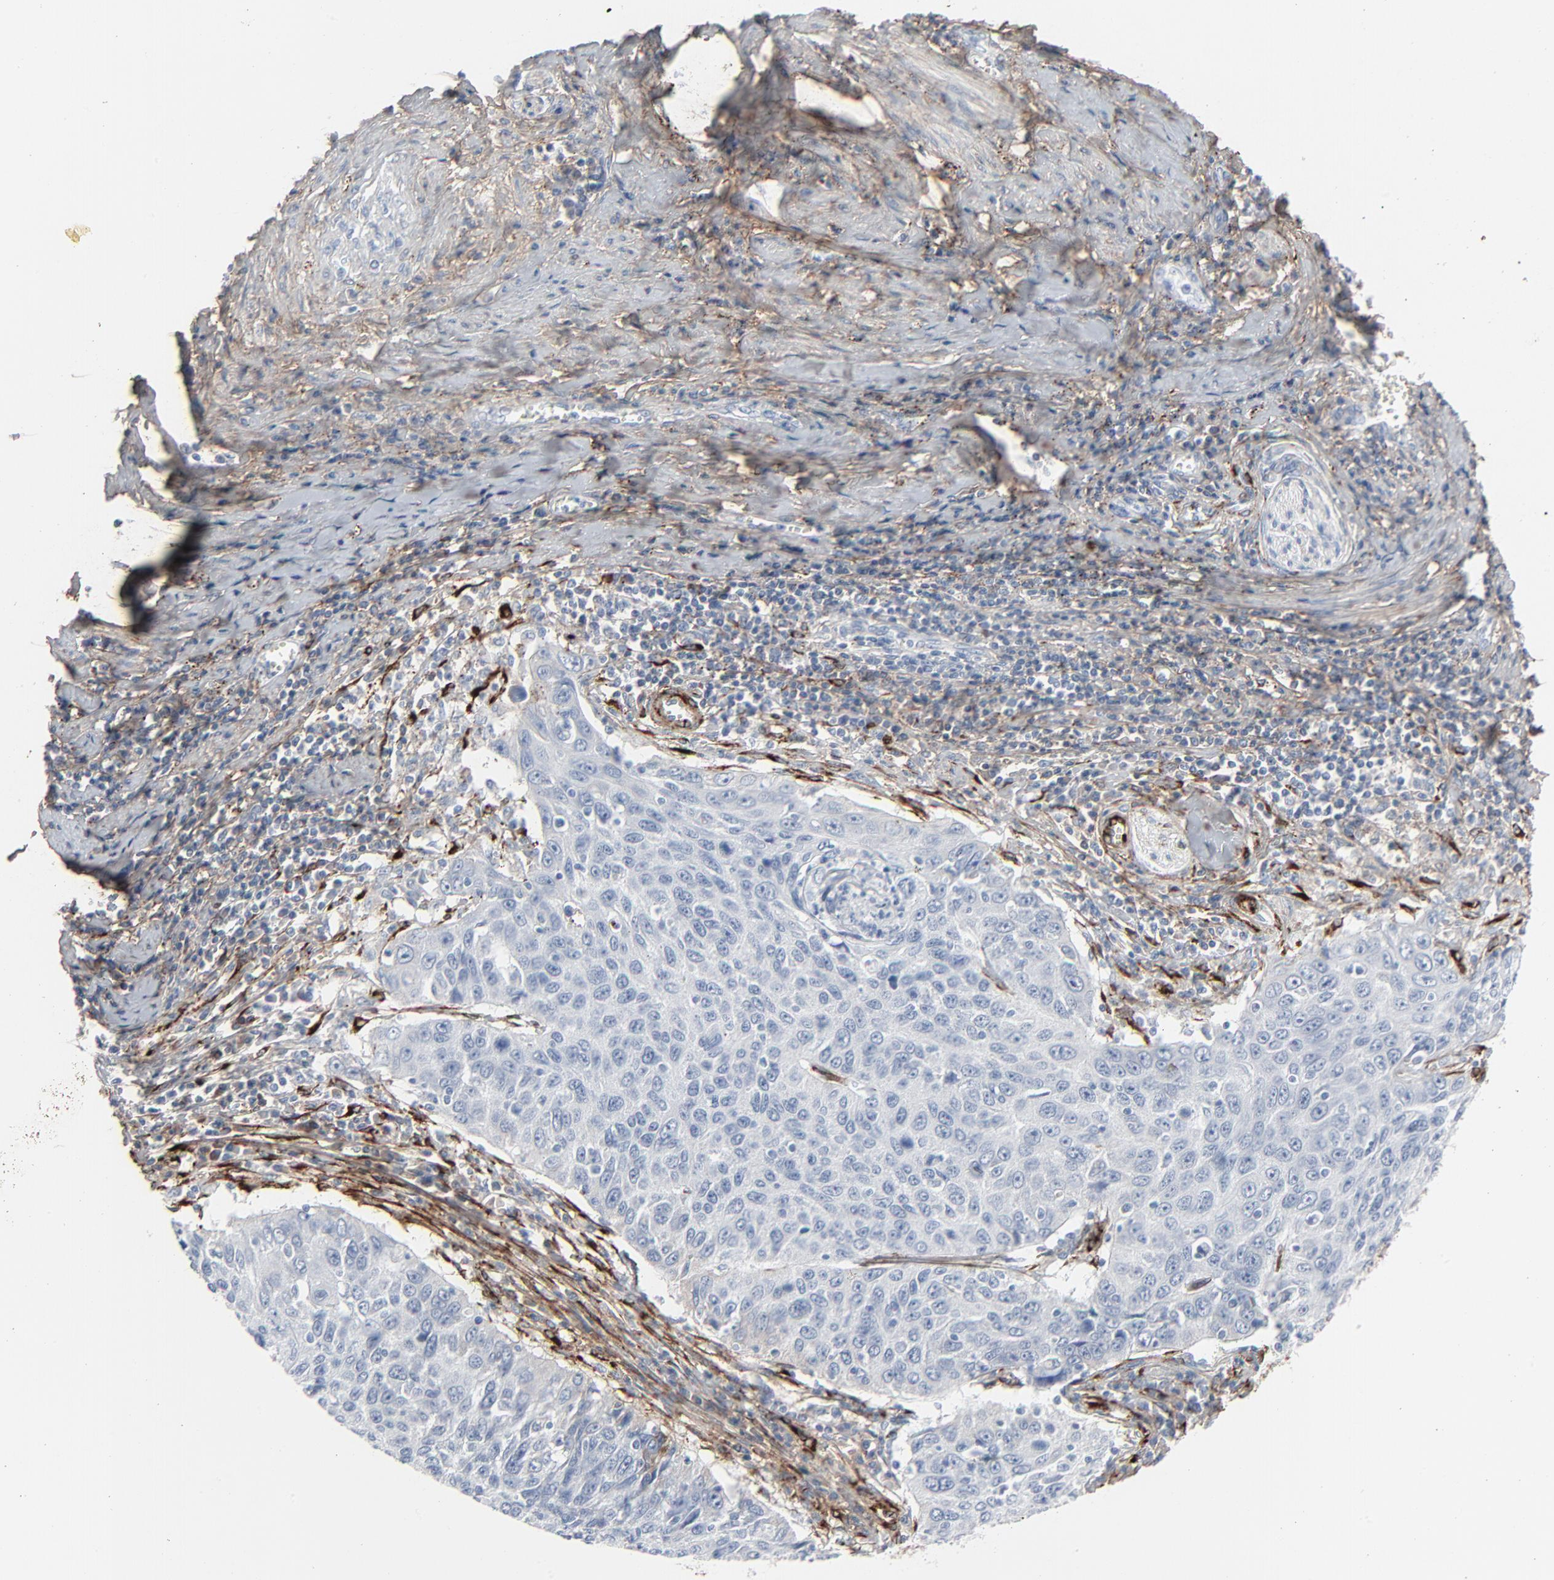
{"staining": {"intensity": "negative", "quantity": "none", "location": "none"}, "tissue": "cervical cancer", "cell_type": "Tumor cells", "image_type": "cancer", "snomed": [{"axis": "morphology", "description": "Squamous cell carcinoma, NOS"}, {"axis": "topography", "description": "Cervix"}], "caption": "A high-resolution photomicrograph shows IHC staining of cervical cancer, which shows no significant expression in tumor cells. The staining is performed using DAB brown chromogen with nuclei counter-stained in using hematoxylin.", "gene": "BGN", "patient": {"sex": "female", "age": 53}}